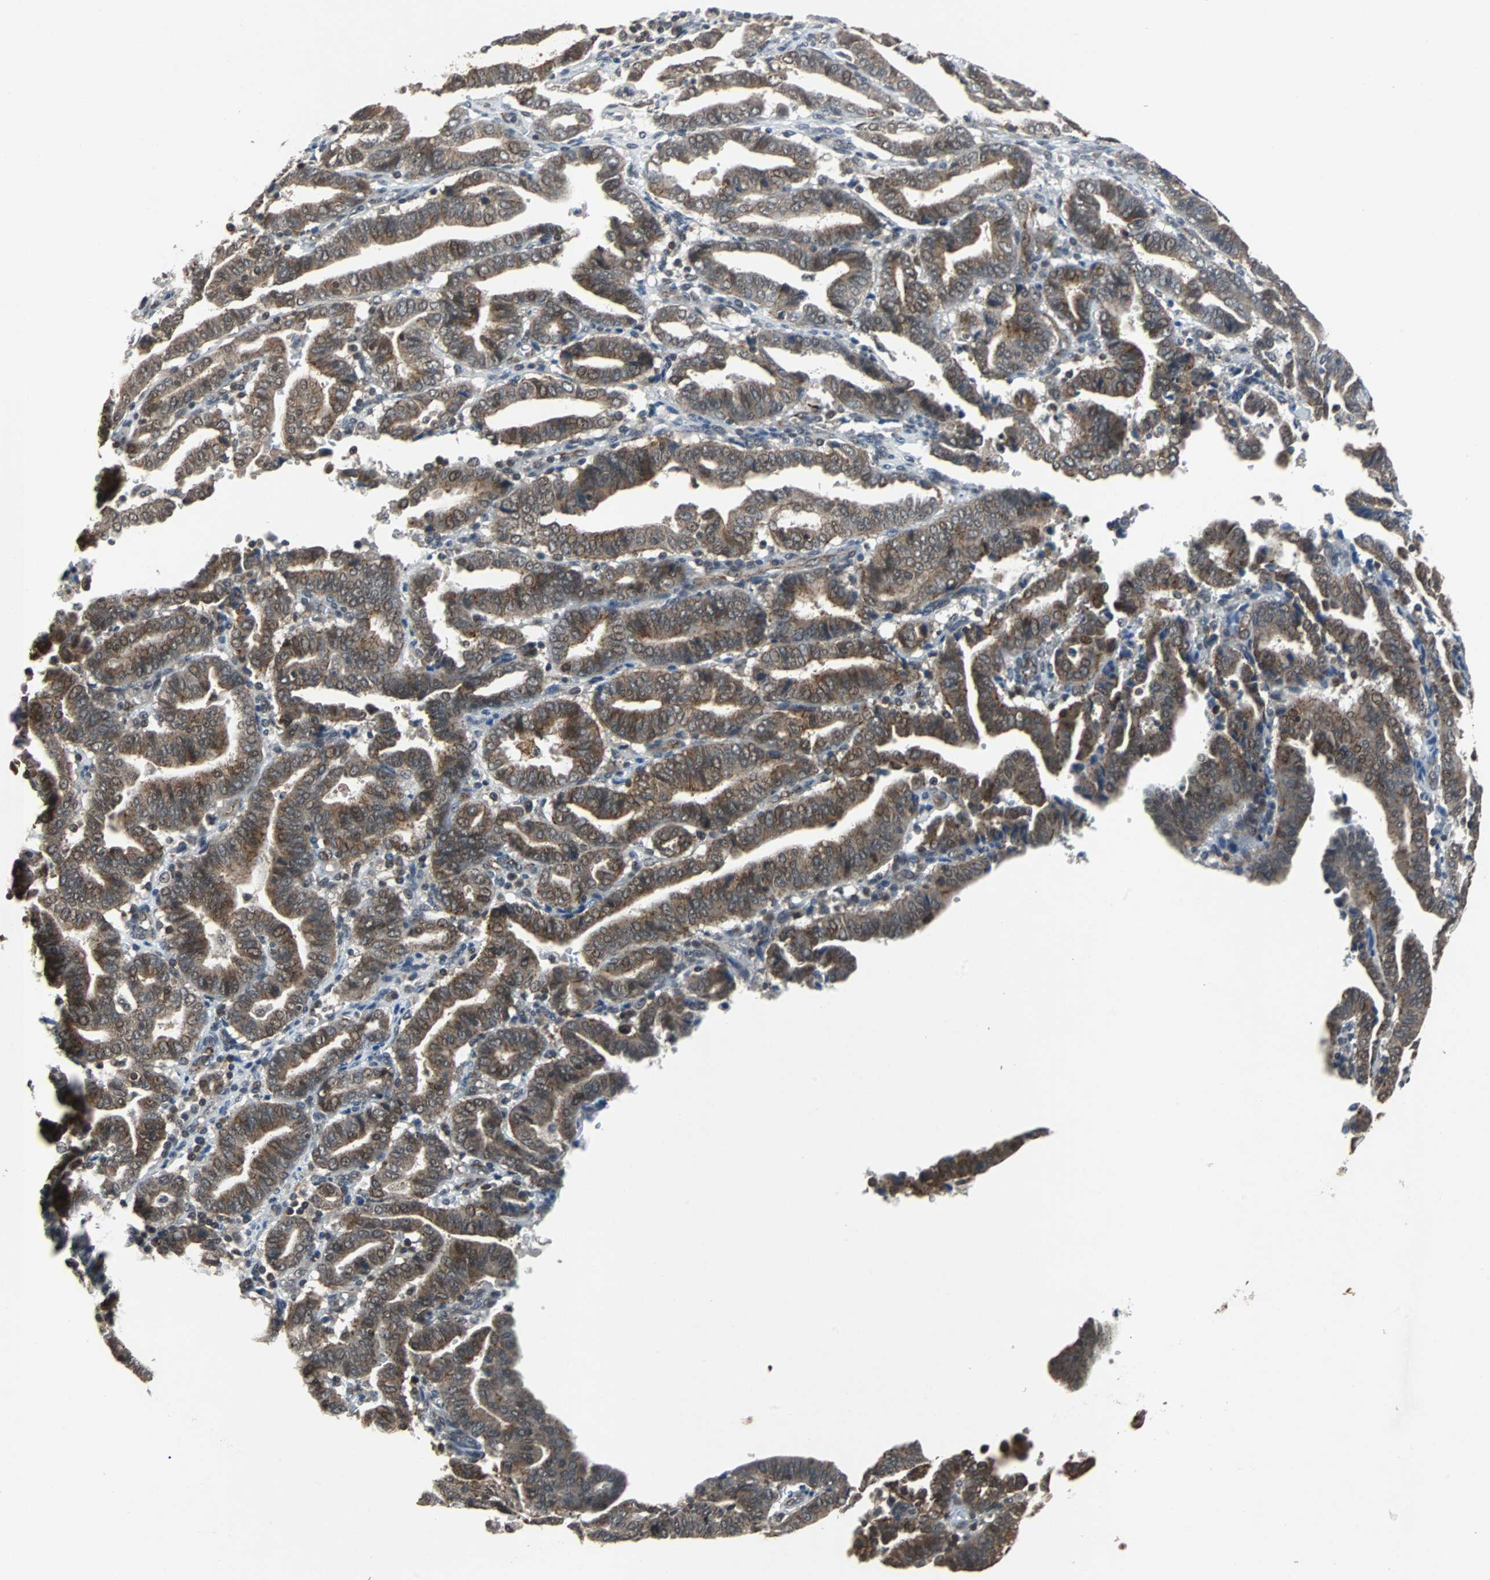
{"staining": {"intensity": "strong", "quantity": ">75%", "location": "cytoplasmic/membranous"}, "tissue": "endometrial cancer", "cell_type": "Tumor cells", "image_type": "cancer", "snomed": [{"axis": "morphology", "description": "Adenocarcinoma, NOS"}, {"axis": "topography", "description": "Uterus"}], "caption": "Immunohistochemistry (DAB (3,3'-diaminobenzidine)) staining of human endometrial cancer exhibits strong cytoplasmic/membranous protein staining in approximately >75% of tumor cells.", "gene": "LSR", "patient": {"sex": "female", "age": 83}}